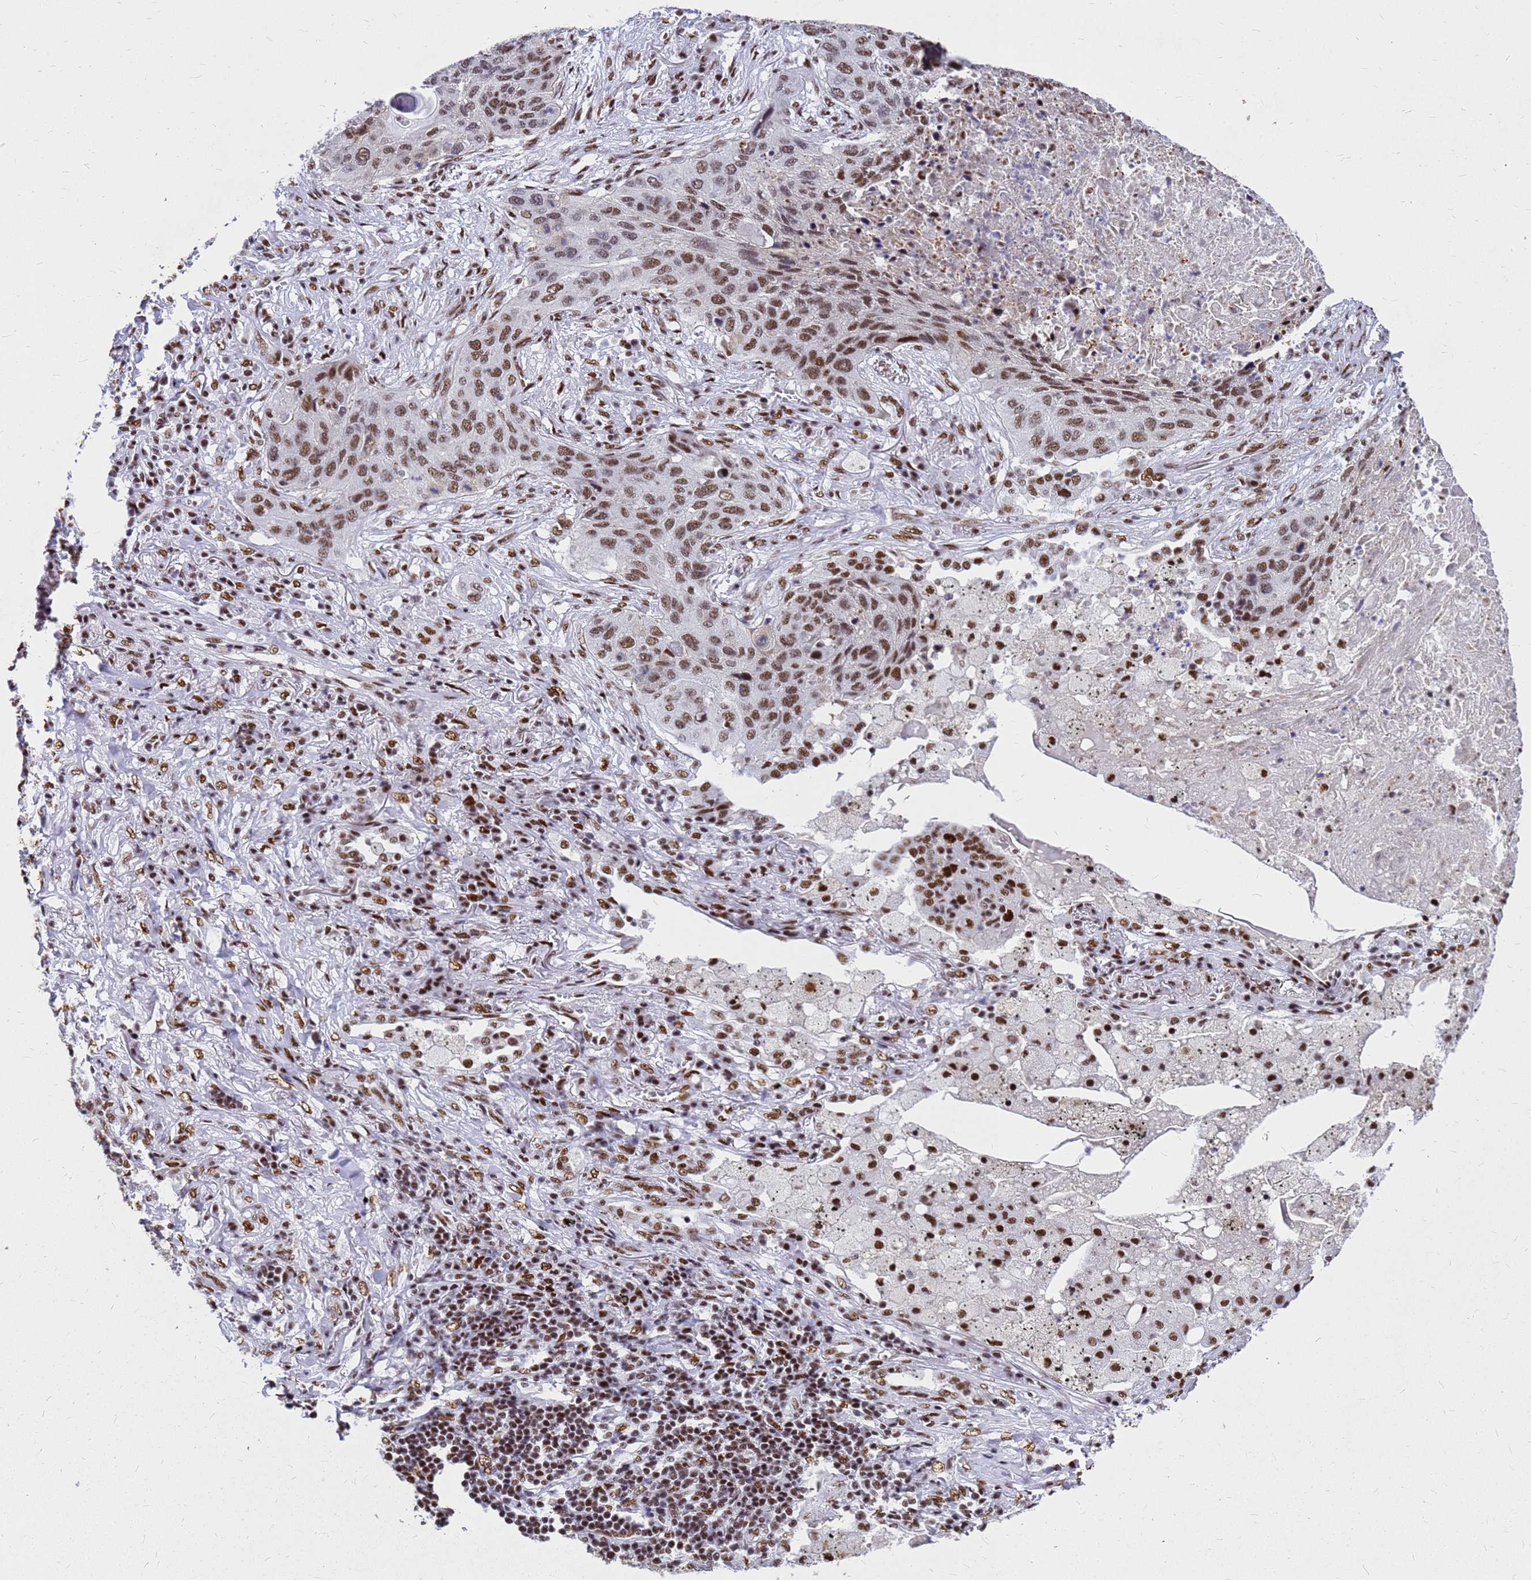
{"staining": {"intensity": "moderate", "quantity": ">75%", "location": "nuclear"}, "tissue": "lung cancer", "cell_type": "Tumor cells", "image_type": "cancer", "snomed": [{"axis": "morphology", "description": "Squamous cell carcinoma, NOS"}, {"axis": "topography", "description": "Lung"}], "caption": "Tumor cells exhibit moderate nuclear positivity in approximately >75% of cells in squamous cell carcinoma (lung).", "gene": "SART3", "patient": {"sex": "female", "age": 63}}